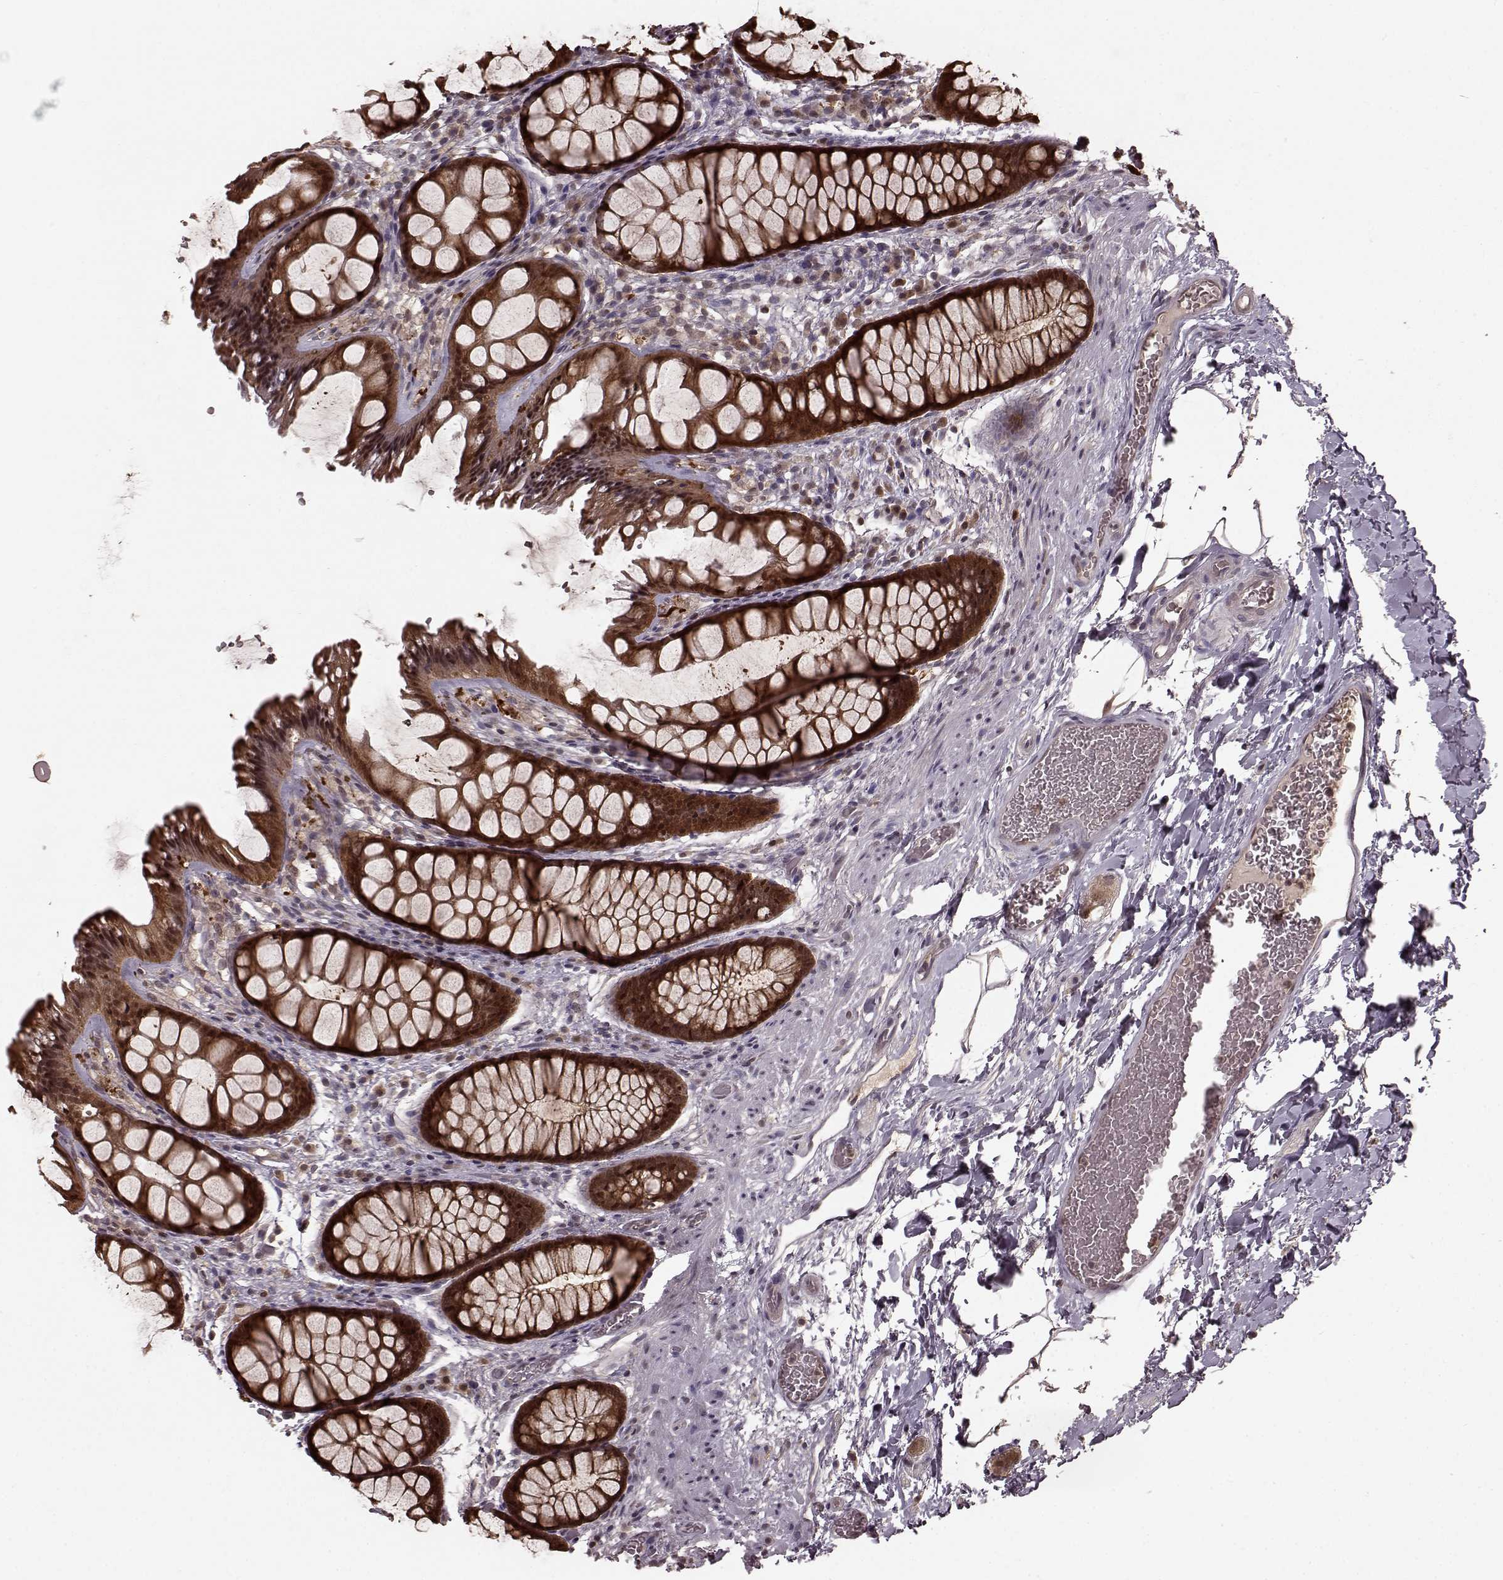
{"staining": {"intensity": "strong", "quantity": ">75%", "location": "cytoplasmic/membranous,nuclear"}, "tissue": "rectum", "cell_type": "Glandular cells", "image_type": "normal", "snomed": [{"axis": "morphology", "description": "Normal tissue, NOS"}, {"axis": "topography", "description": "Rectum"}], "caption": "A high amount of strong cytoplasmic/membranous,nuclear expression is present in about >75% of glandular cells in unremarkable rectum.", "gene": "GSS", "patient": {"sex": "female", "age": 62}}